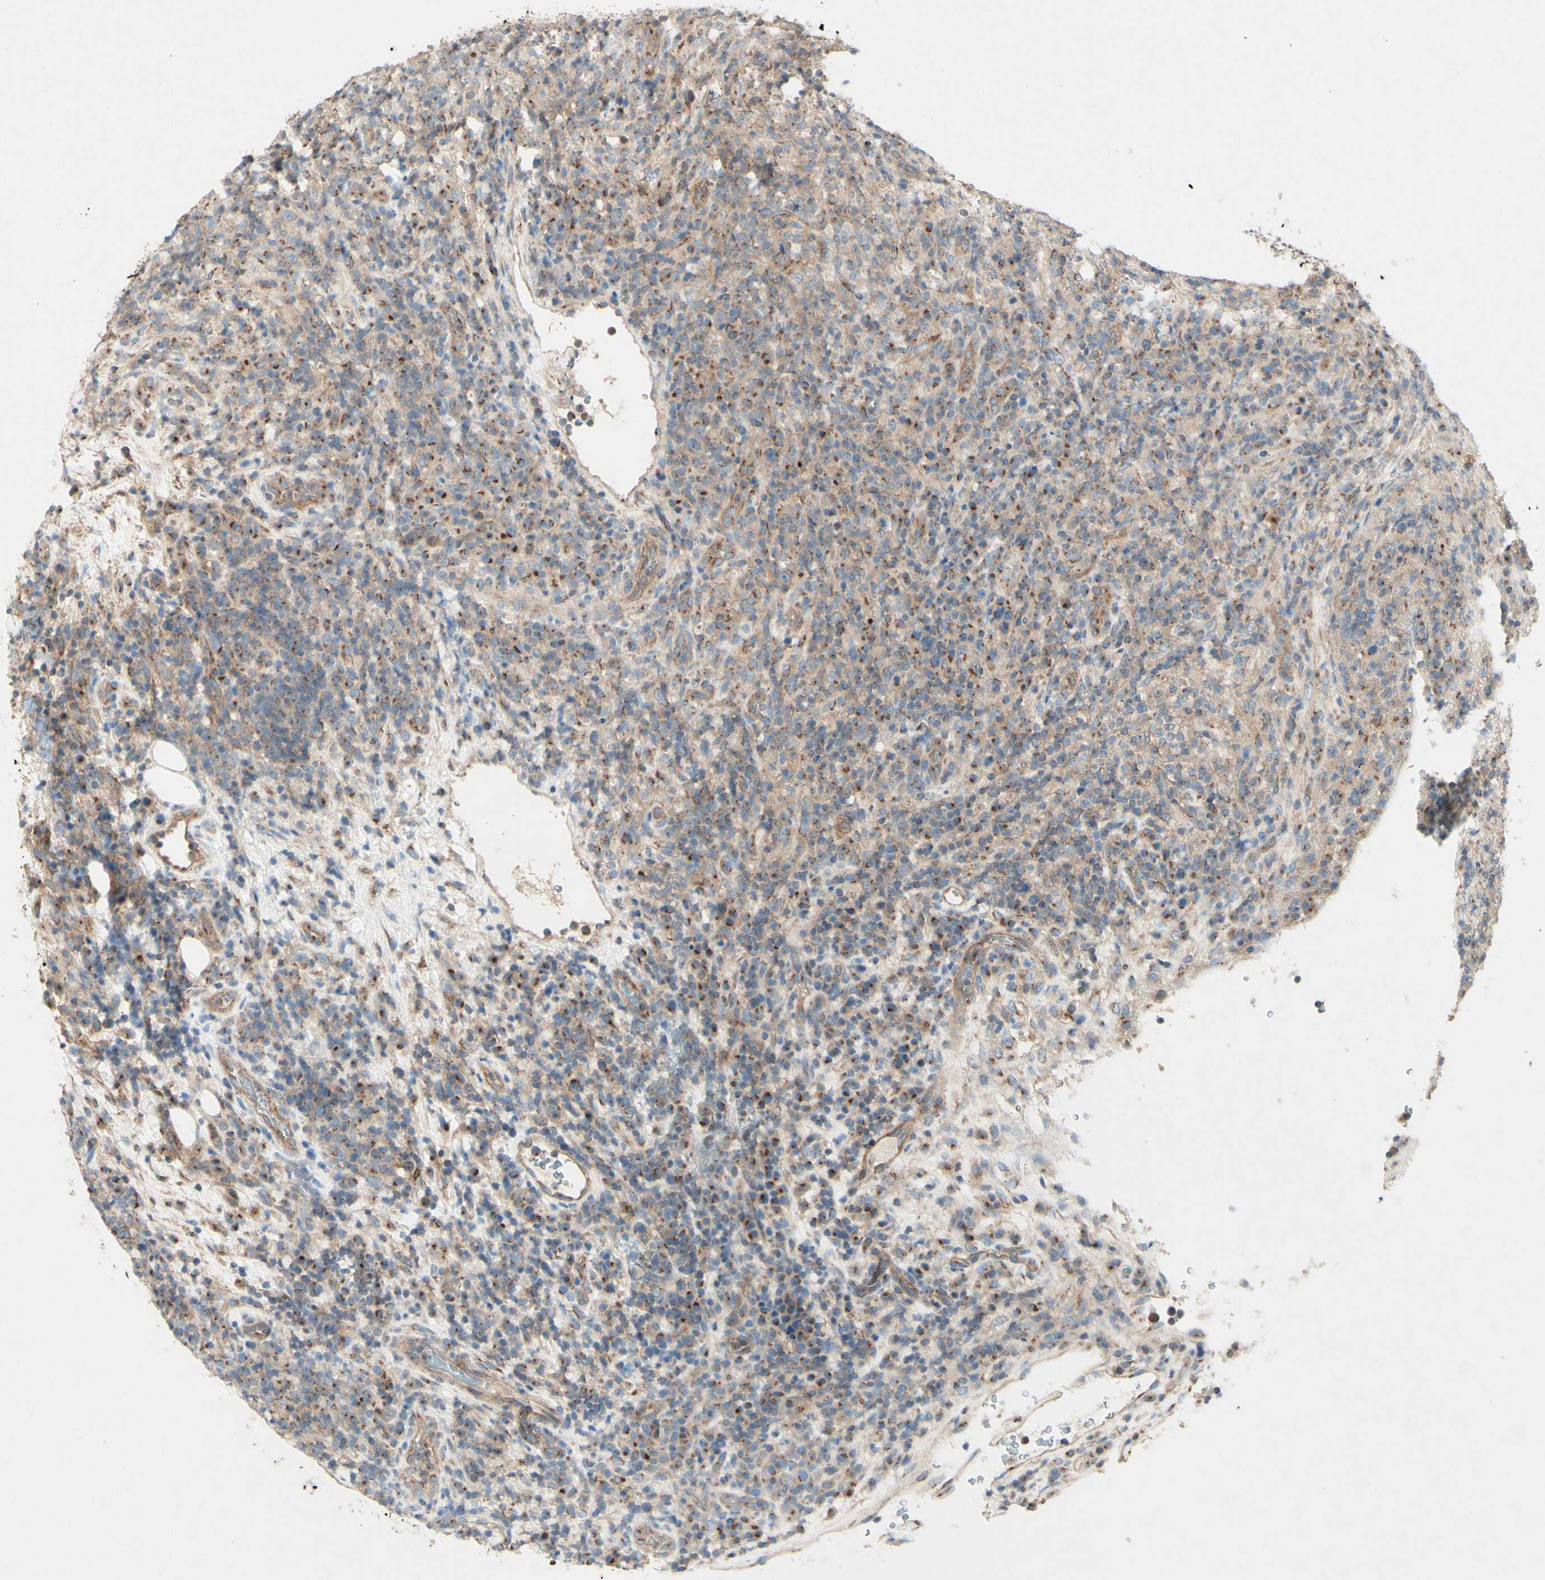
{"staining": {"intensity": "moderate", "quantity": "25%-75%", "location": "nuclear"}, "tissue": "lymphoma", "cell_type": "Tumor cells", "image_type": "cancer", "snomed": [{"axis": "morphology", "description": "Malignant lymphoma, non-Hodgkin's type, High grade"}, {"axis": "topography", "description": "Lymph node"}], "caption": "Protein expression analysis of lymphoma exhibits moderate nuclear expression in about 25%-75% of tumor cells.", "gene": "MTM1", "patient": {"sex": "female", "age": 76}}